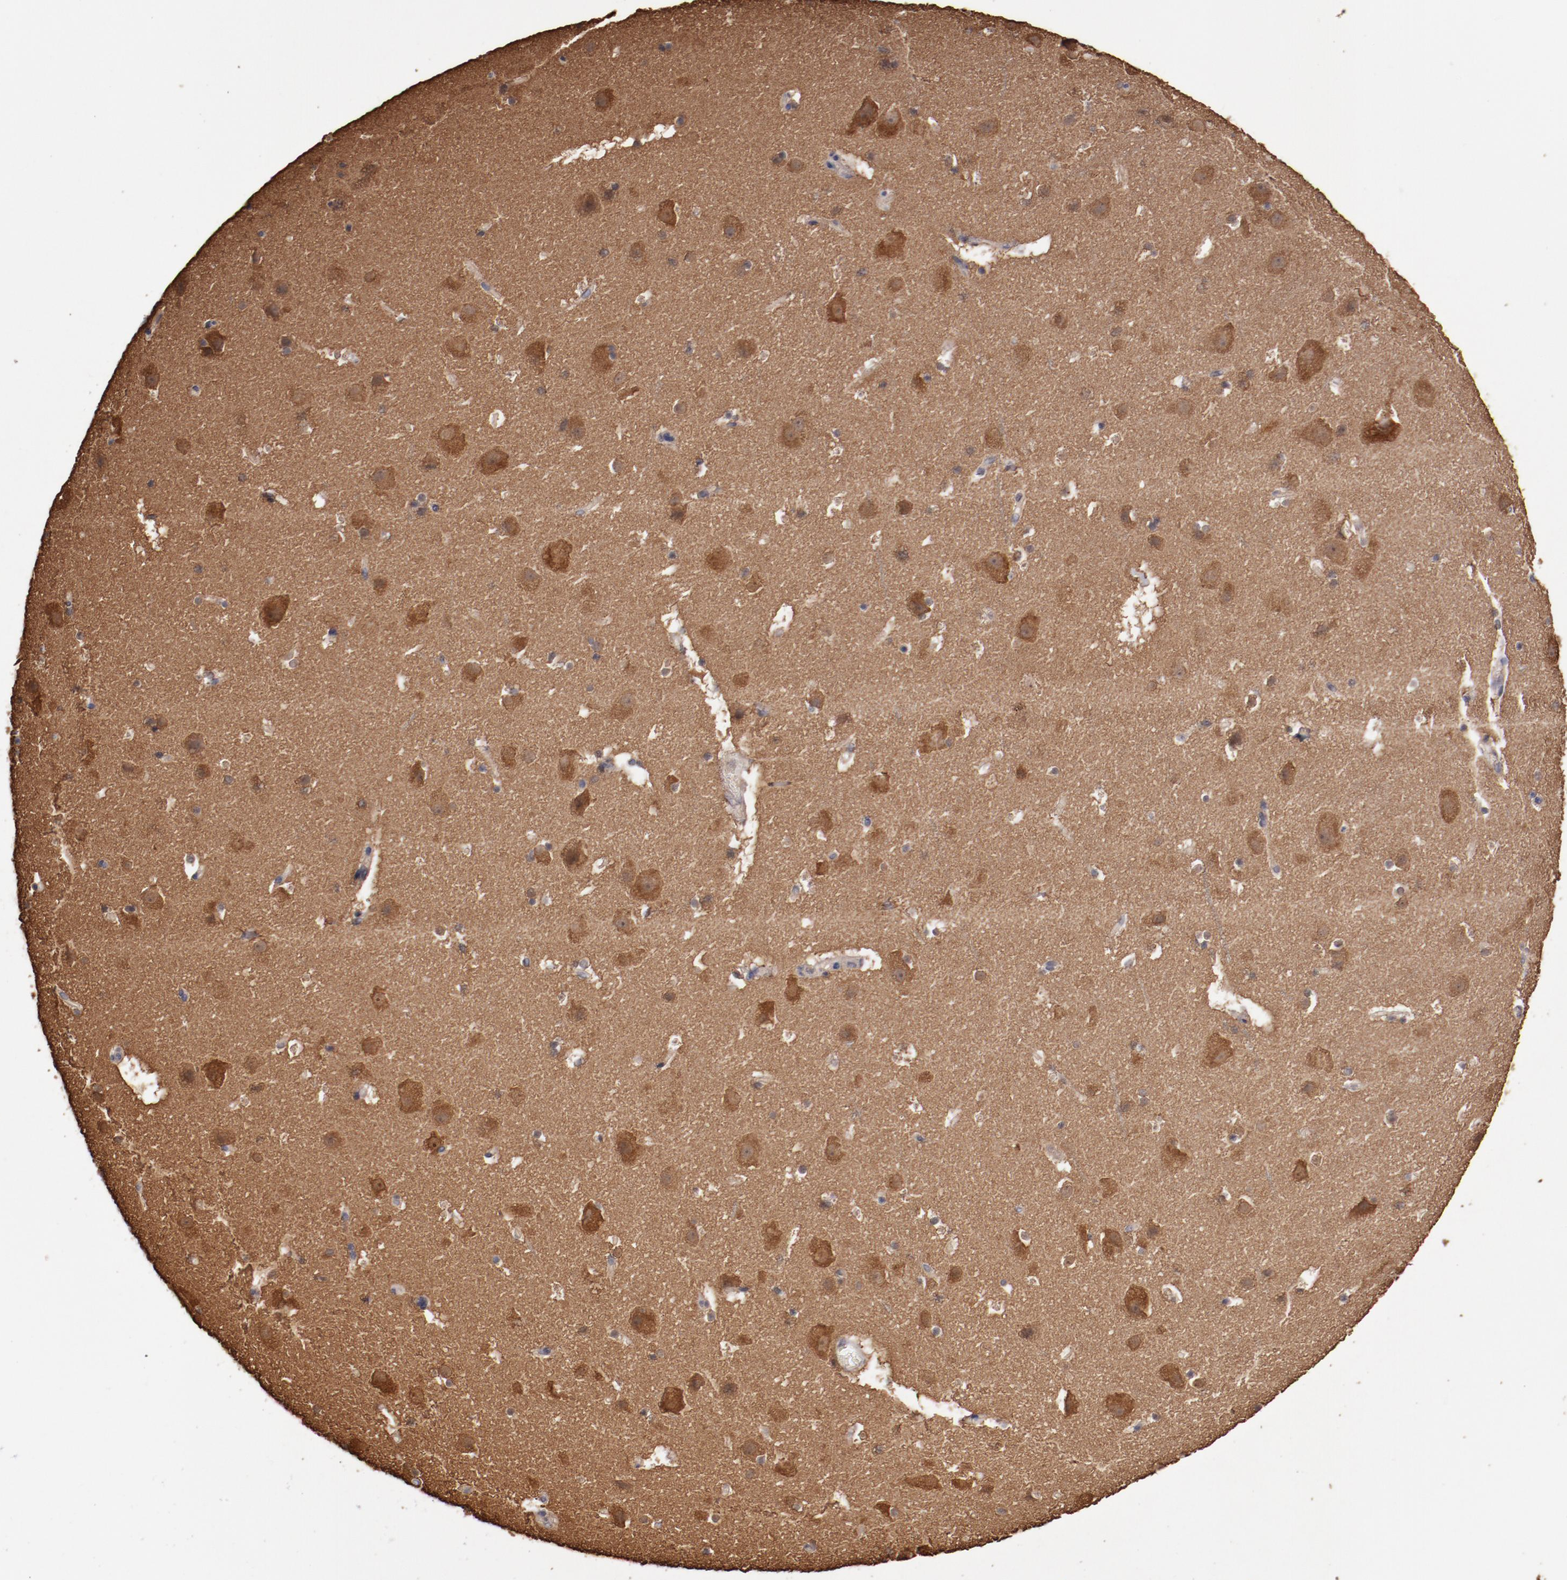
{"staining": {"intensity": "negative", "quantity": "none", "location": "none"}, "tissue": "cerebral cortex", "cell_type": "Endothelial cells", "image_type": "normal", "snomed": [{"axis": "morphology", "description": "Normal tissue, NOS"}, {"axis": "topography", "description": "Cerebral cortex"}], "caption": "Immunohistochemistry (IHC) of normal human cerebral cortex displays no positivity in endothelial cells.", "gene": "LRRC75B", "patient": {"sex": "male", "age": 45}}